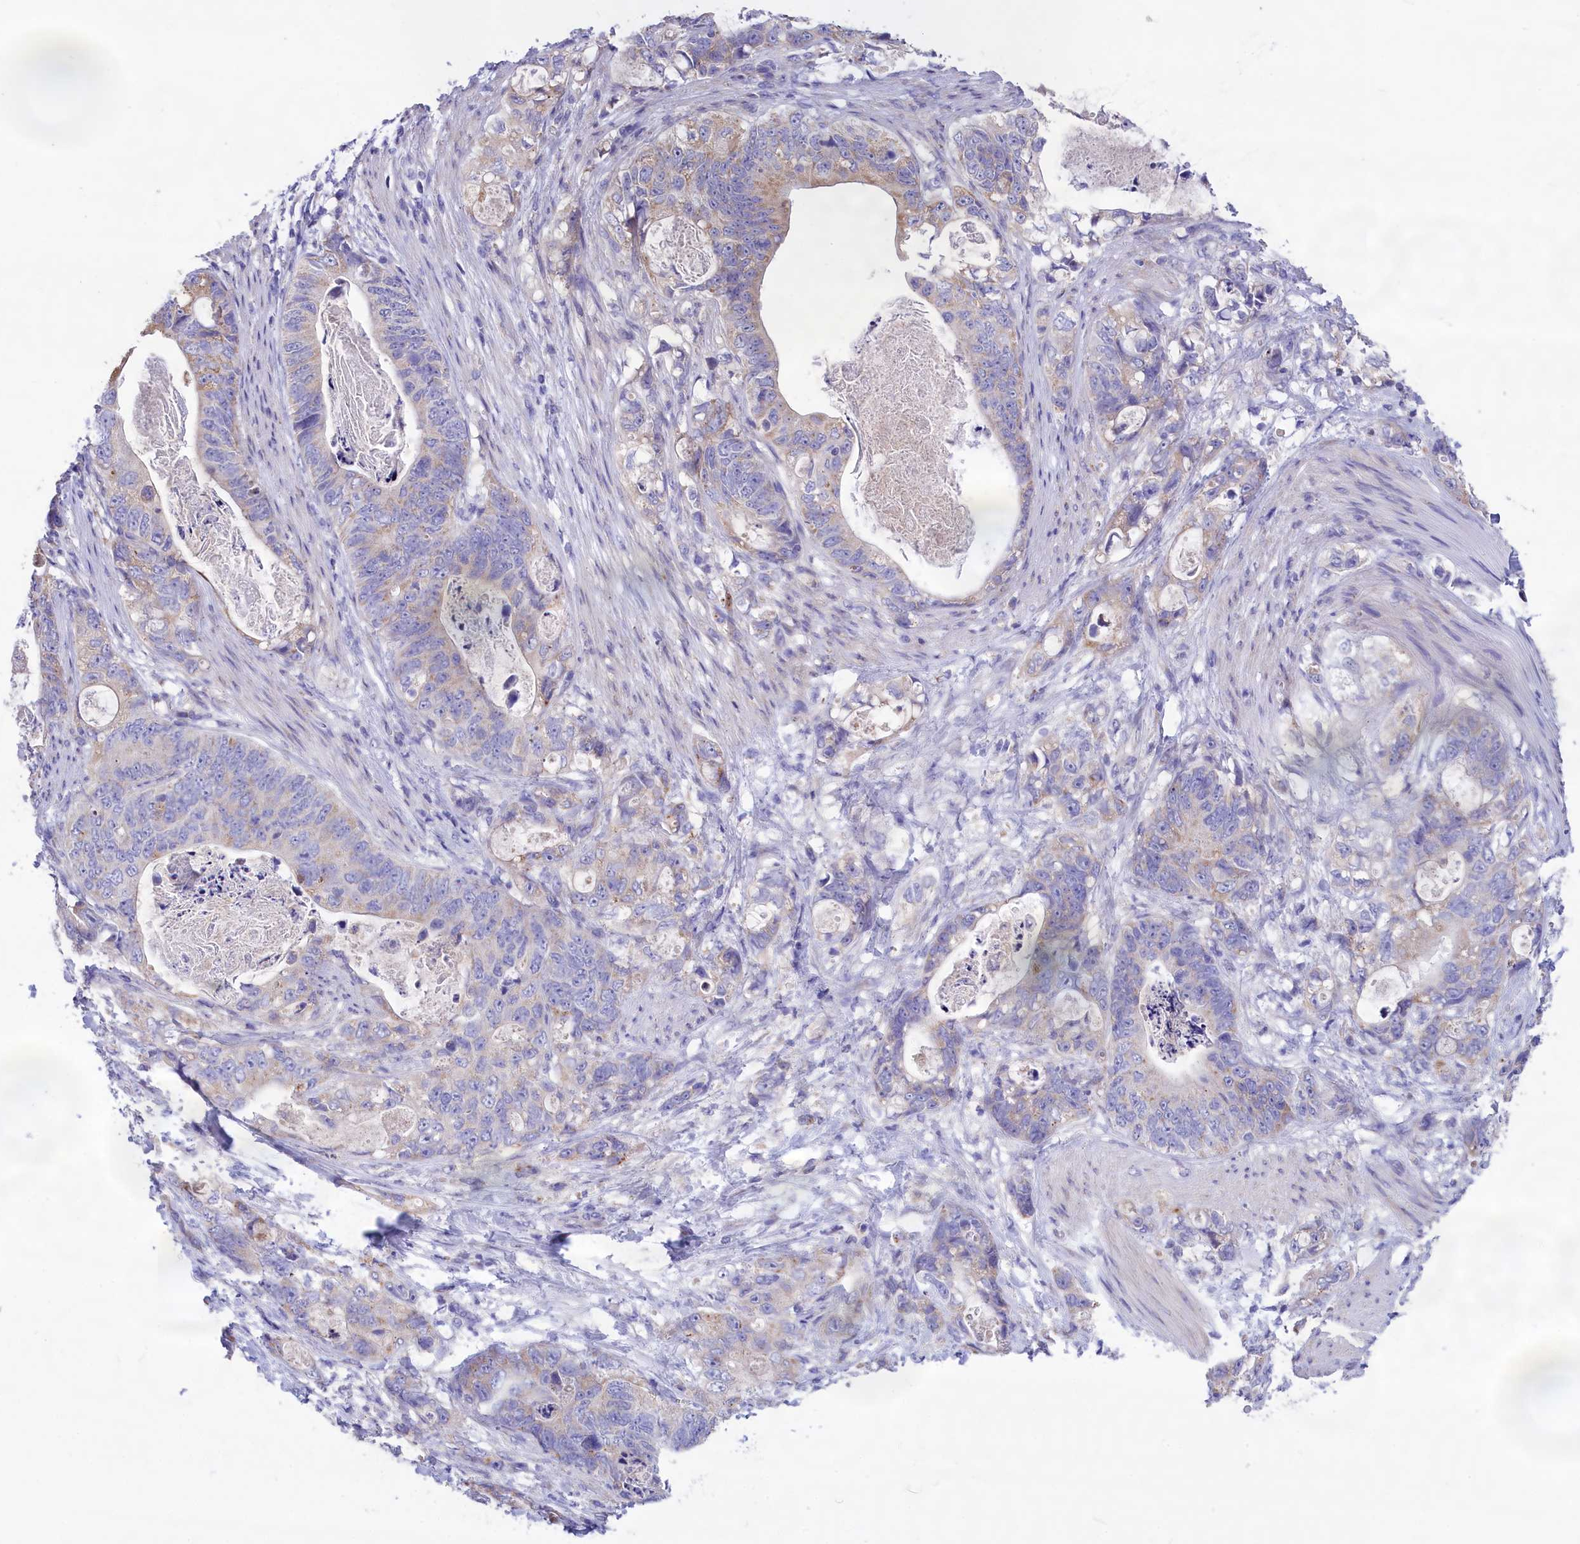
{"staining": {"intensity": "moderate", "quantity": "<25%", "location": "cytoplasmic/membranous"}, "tissue": "stomach cancer", "cell_type": "Tumor cells", "image_type": "cancer", "snomed": [{"axis": "morphology", "description": "Normal tissue, NOS"}, {"axis": "morphology", "description": "Adenocarcinoma, NOS"}, {"axis": "topography", "description": "Stomach"}], "caption": "Stomach cancer stained with DAB (3,3'-diaminobenzidine) IHC displays low levels of moderate cytoplasmic/membranous positivity in about <25% of tumor cells. (DAB (3,3'-diaminobenzidine) = brown stain, brightfield microscopy at high magnification).", "gene": "CYP2U1", "patient": {"sex": "female", "age": 89}}